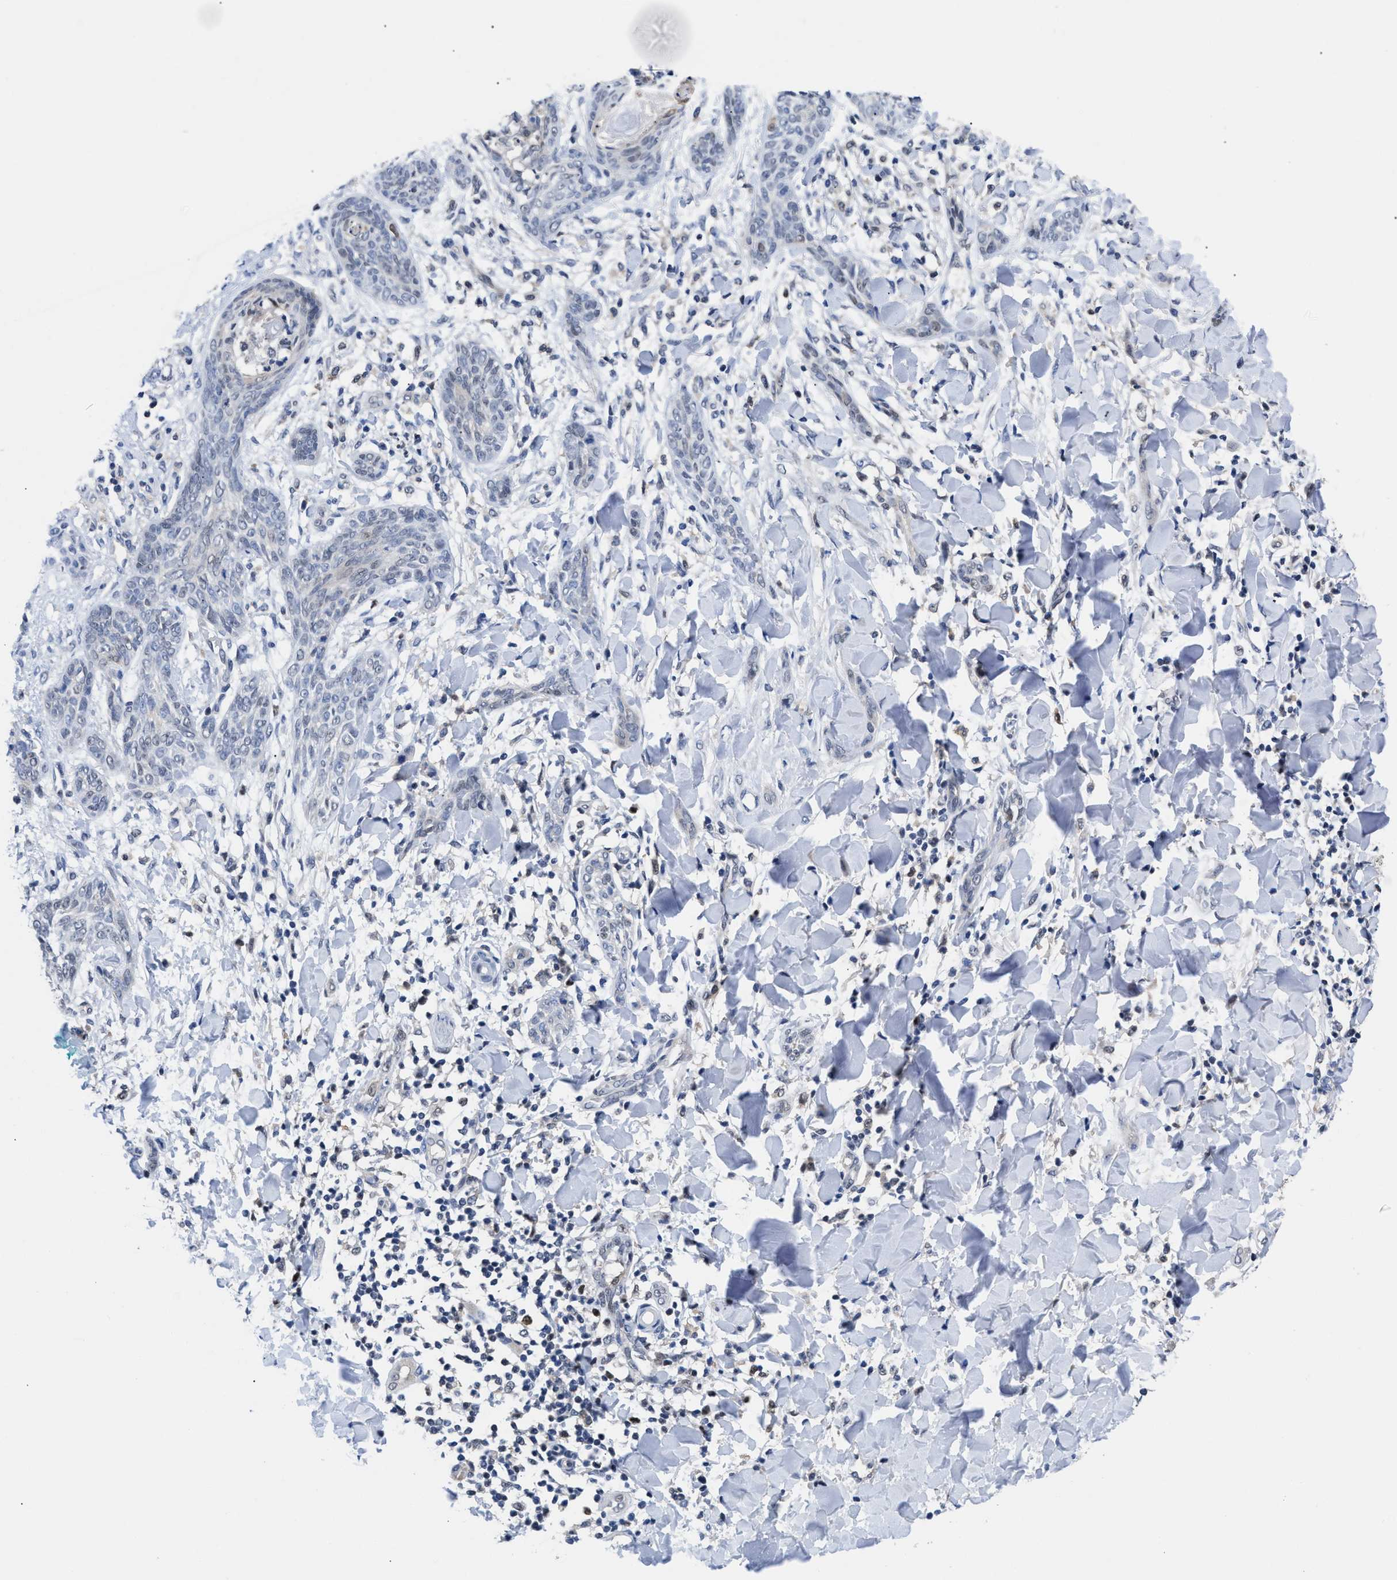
{"staining": {"intensity": "weak", "quantity": "<25%", "location": "nuclear"}, "tissue": "skin cancer", "cell_type": "Tumor cells", "image_type": "cancer", "snomed": [{"axis": "morphology", "description": "Basal cell carcinoma"}, {"axis": "topography", "description": "Skin"}], "caption": "Basal cell carcinoma (skin) was stained to show a protein in brown. There is no significant expression in tumor cells.", "gene": "ACLY", "patient": {"sex": "female", "age": 59}}